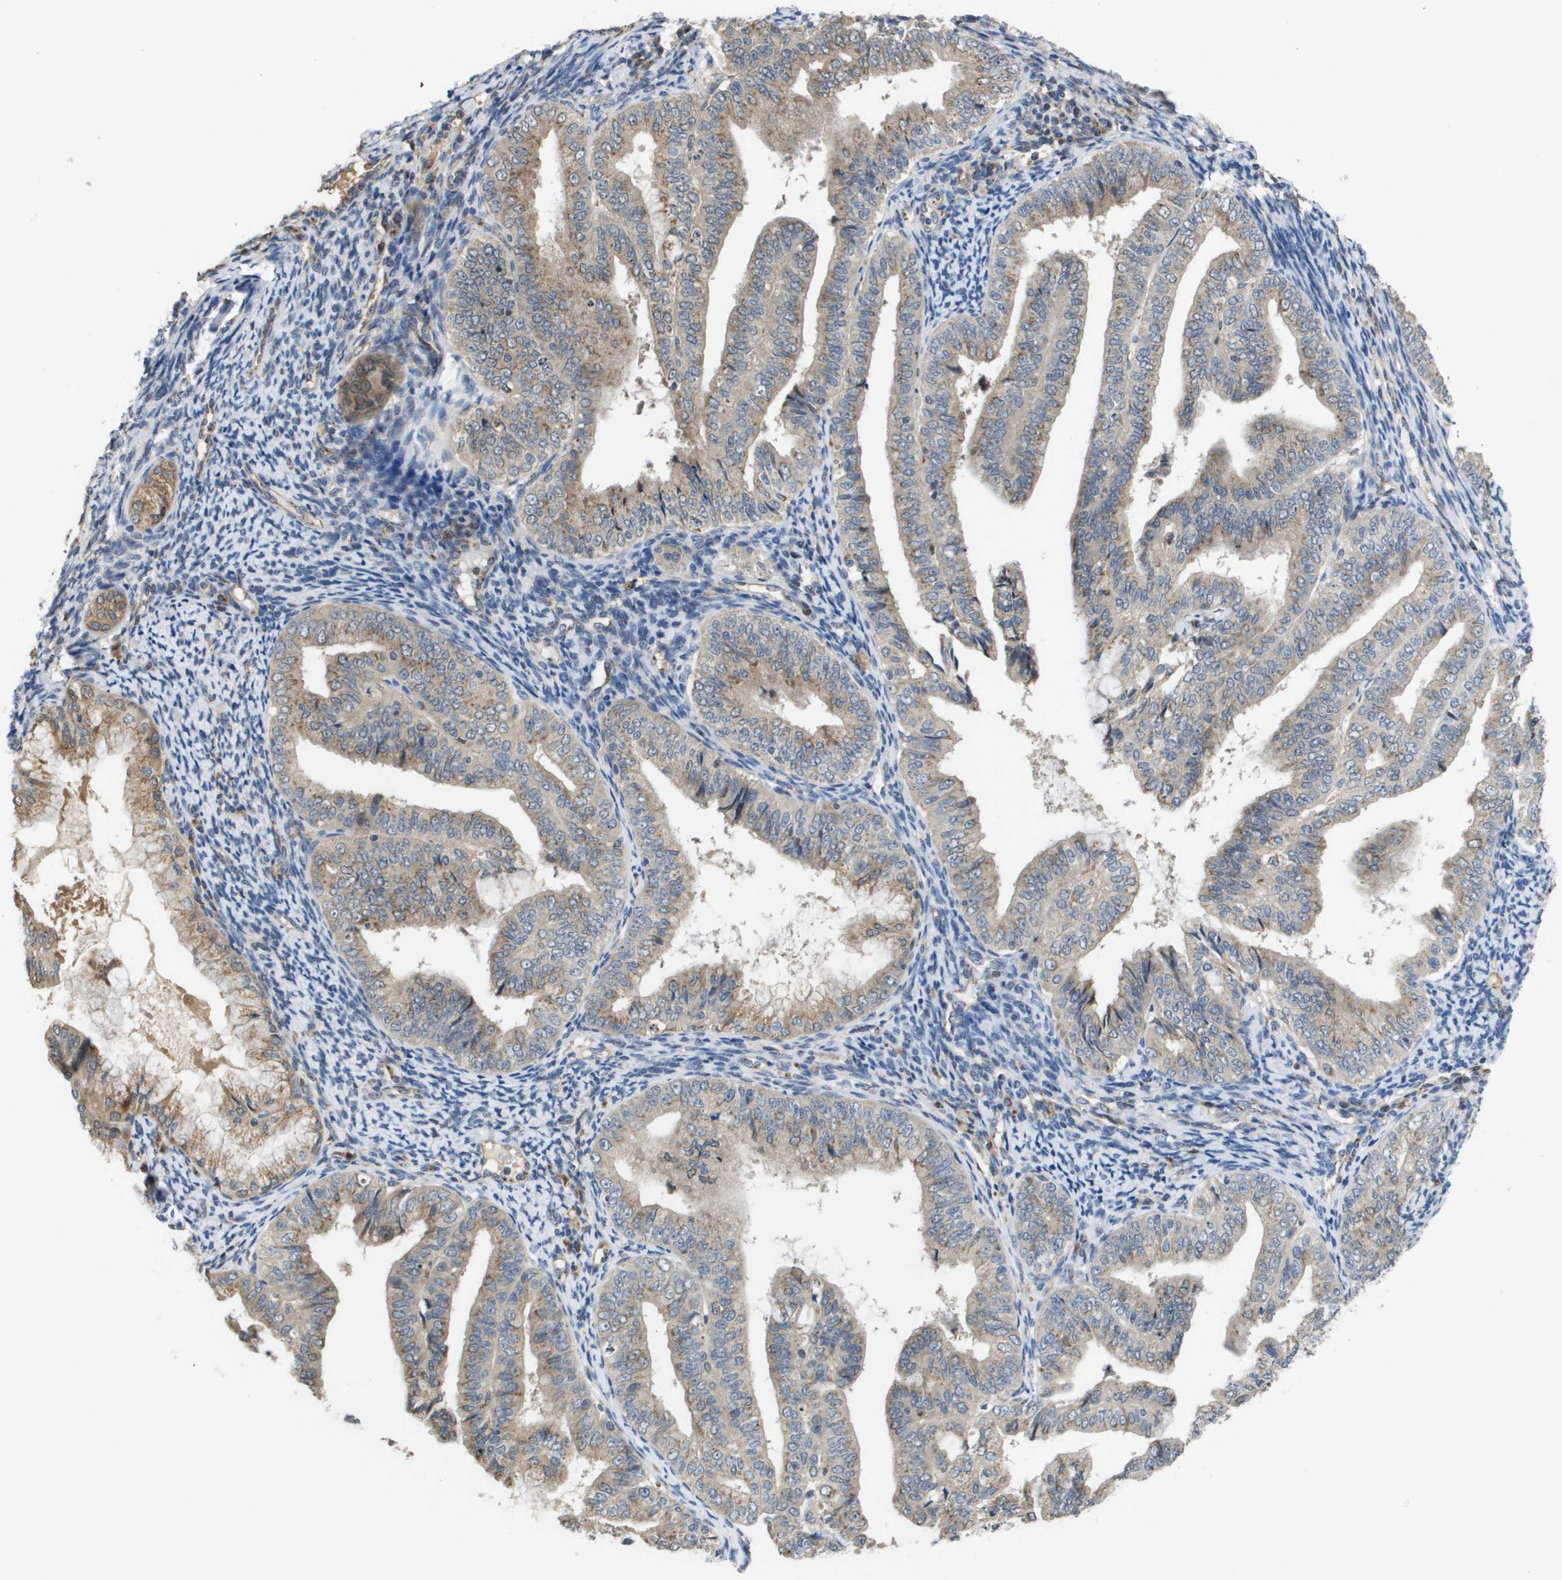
{"staining": {"intensity": "moderate", "quantity": "25%-75%", "location": "cytoplasmic/membranous"}, "tissue": "endometrial cancer", "cell_type": "Tumor cells", "image_type": "cancer", "snomed": [{"axis": "morphology", "description": "Adenocarcinoma, NOS"}, {"axis": "topography", "description": "Endometrium"}], "caption": "Tumor cells demonstrate moderate cytoplasmic/membranous staining in approximately 25%-75% of cells in endometrial adenocarcinoma.", "gene": "PCK1", "patient": {"sex": "female", "age": 63}}